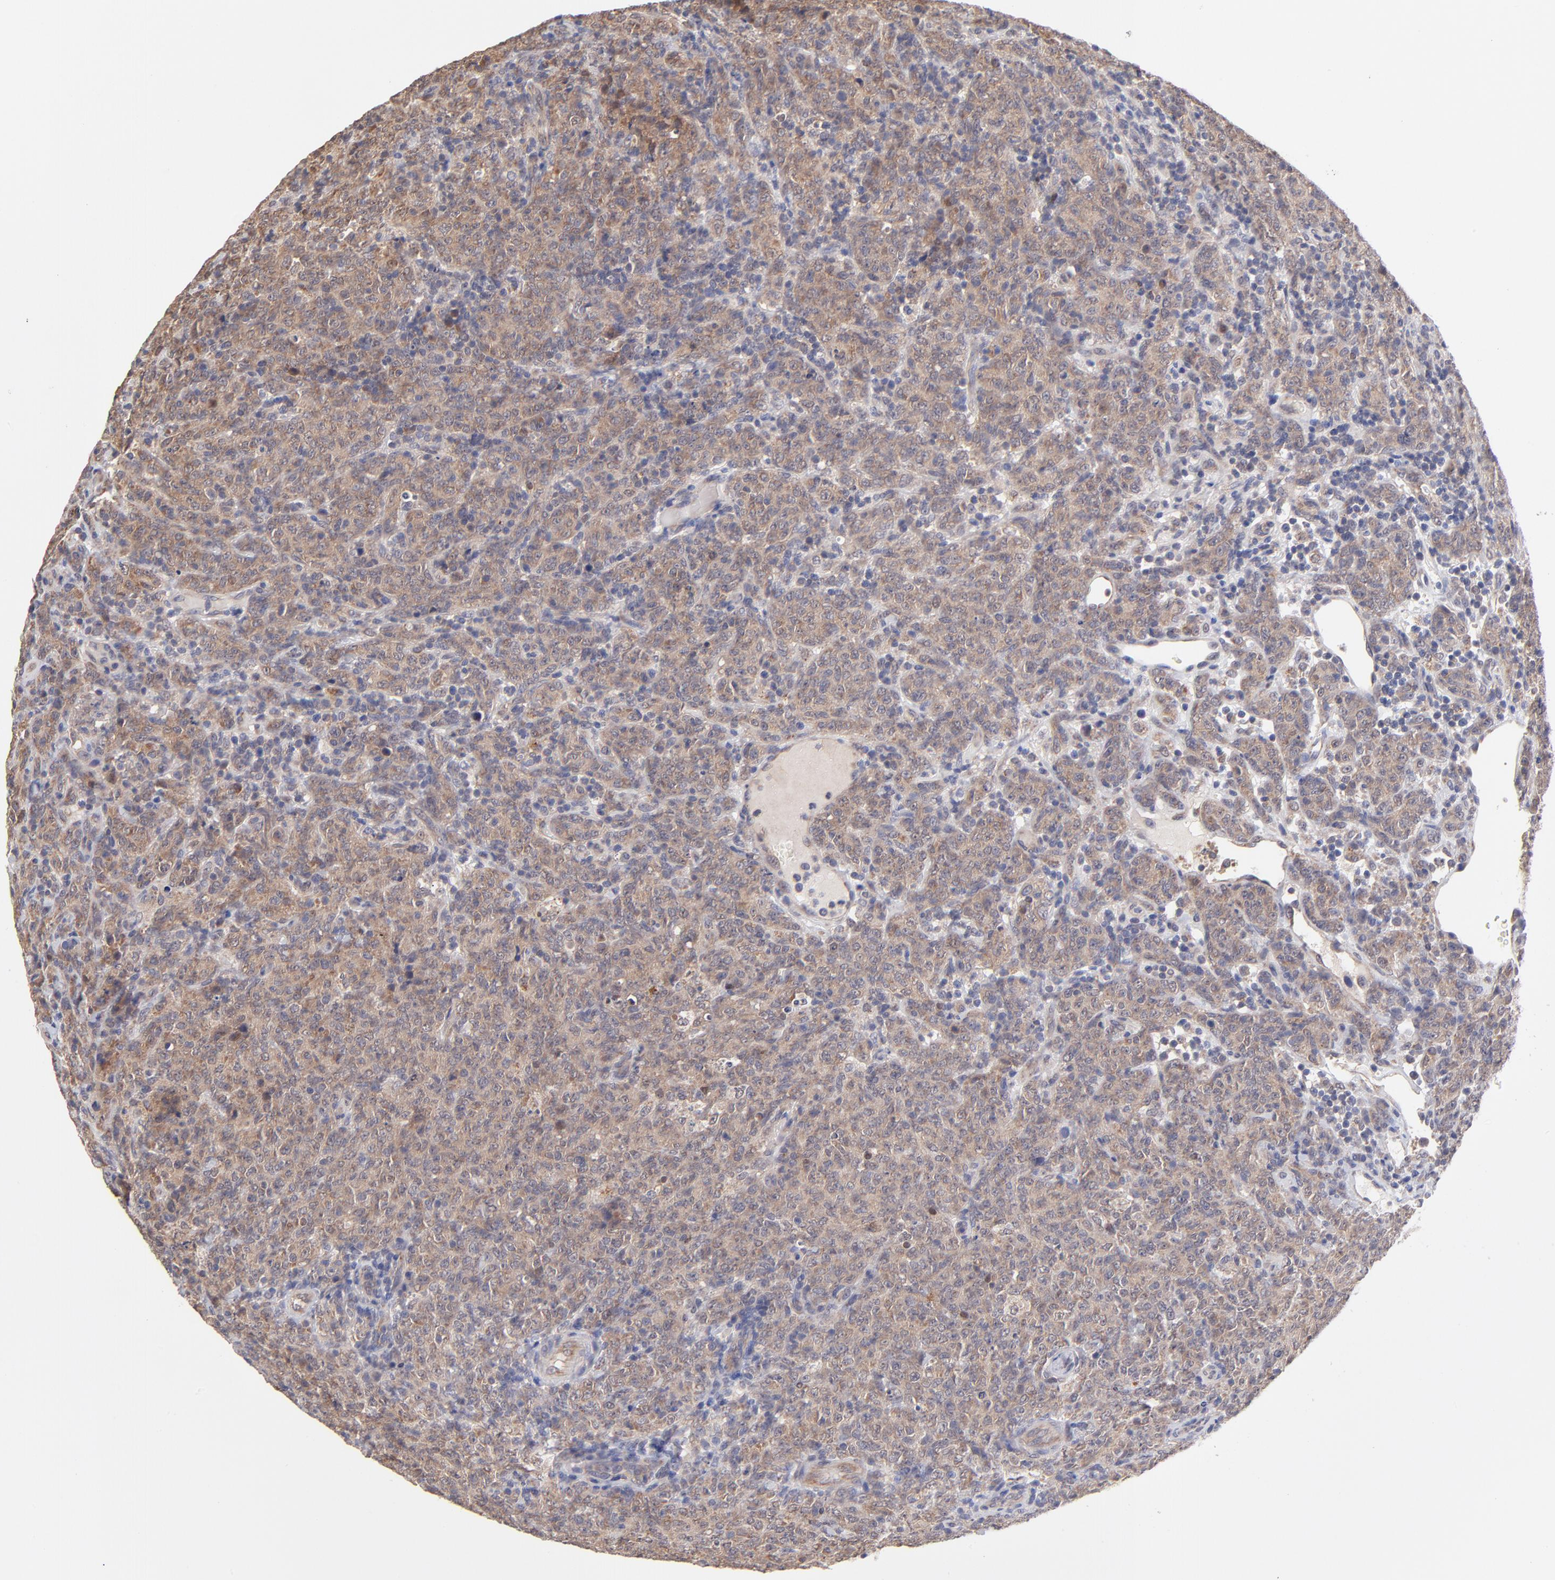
{"staining": {"intensity": "moderate", "quantity": ">75%", "location": "cytoplasmic/membranous"}, "tissue": "lymphoma", "cell_type": "Tumor cells", "image_type": "cancer", "snomed": [{"axis": "morphology", "description": "Malignant lymphoma, non-Hodgkin's type, High grade"}, {"axis": "topography", "description": "Tonsil"}], "caption": "Lymphoma tissue reveals moderate cytoplasmic/membranous expression in about >75% of tumor cells The protein is shown in brown color, while the nuclei are stained blue.", "gene": "UBE2H", "patient": {"sex": "female", "age": 36}}